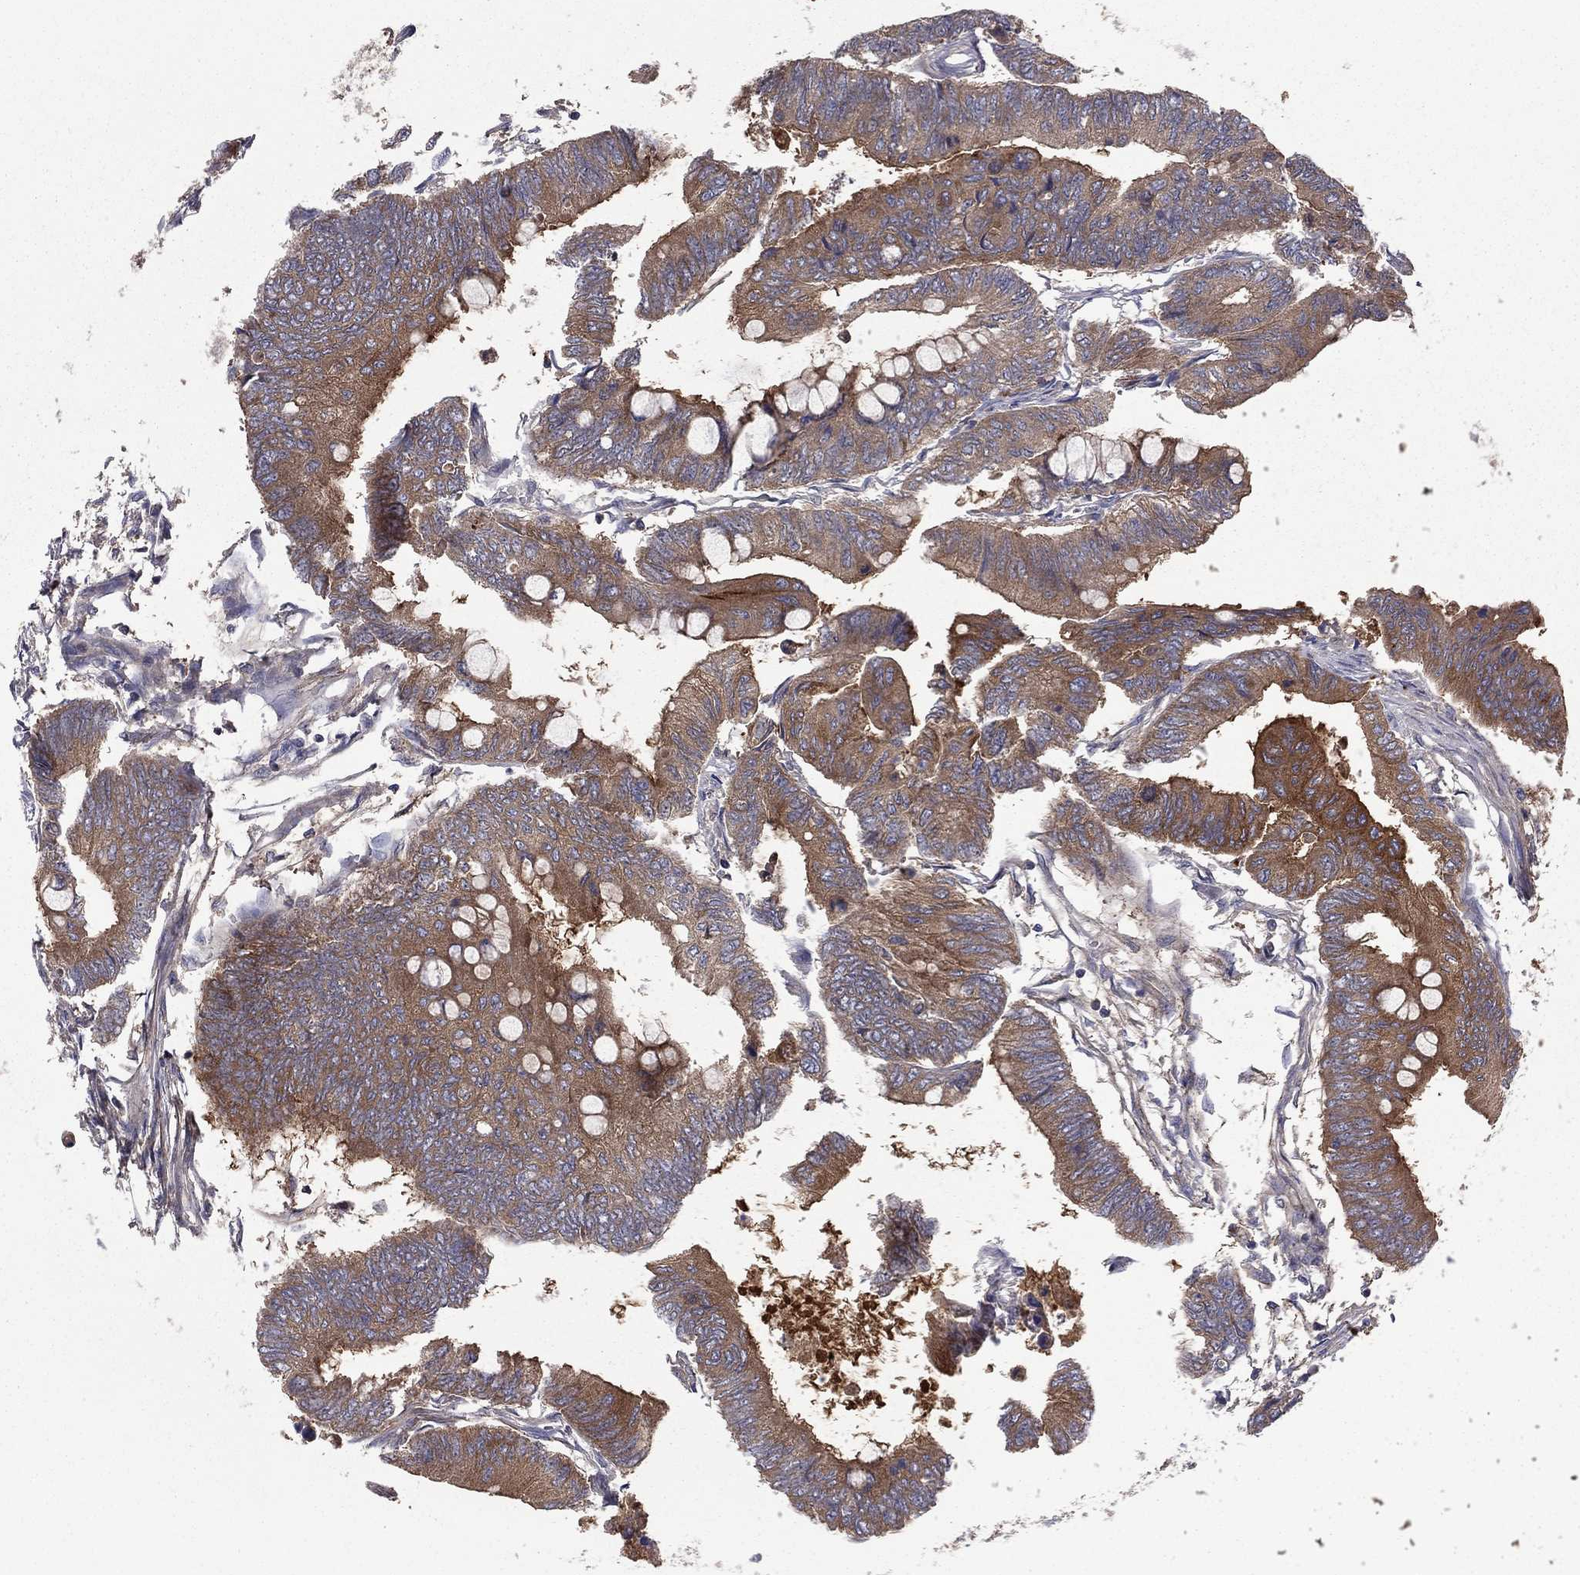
{"staining": {"intensity": "strong", "quantity": "25%-75%", "location": "cytoplasmic/membranous"}, "tissue": "colorectal cancer", "cell_type": "Tumor cells", "image_type": "cancer", "snomed": [{"axis": "morphology", "description": "Normal tissue, NOS"}, {"axis": "morphology", "description": "Adenocarcinoma, NOS"}, {"axis": "topography", "description": "Rectum"}, {"axis": "topography", "description": "Peripheral nerve tissue"}], "caption": "Adenocarcinoma (colorectal) stained for a protein displays strong cytoplasmic/membranous positivity in tumor cells. (DAB = brown stain, brightfield microscopy at high magnification).", "gene": "RNF123", "patient": {"sex": "male", "age": 92}}